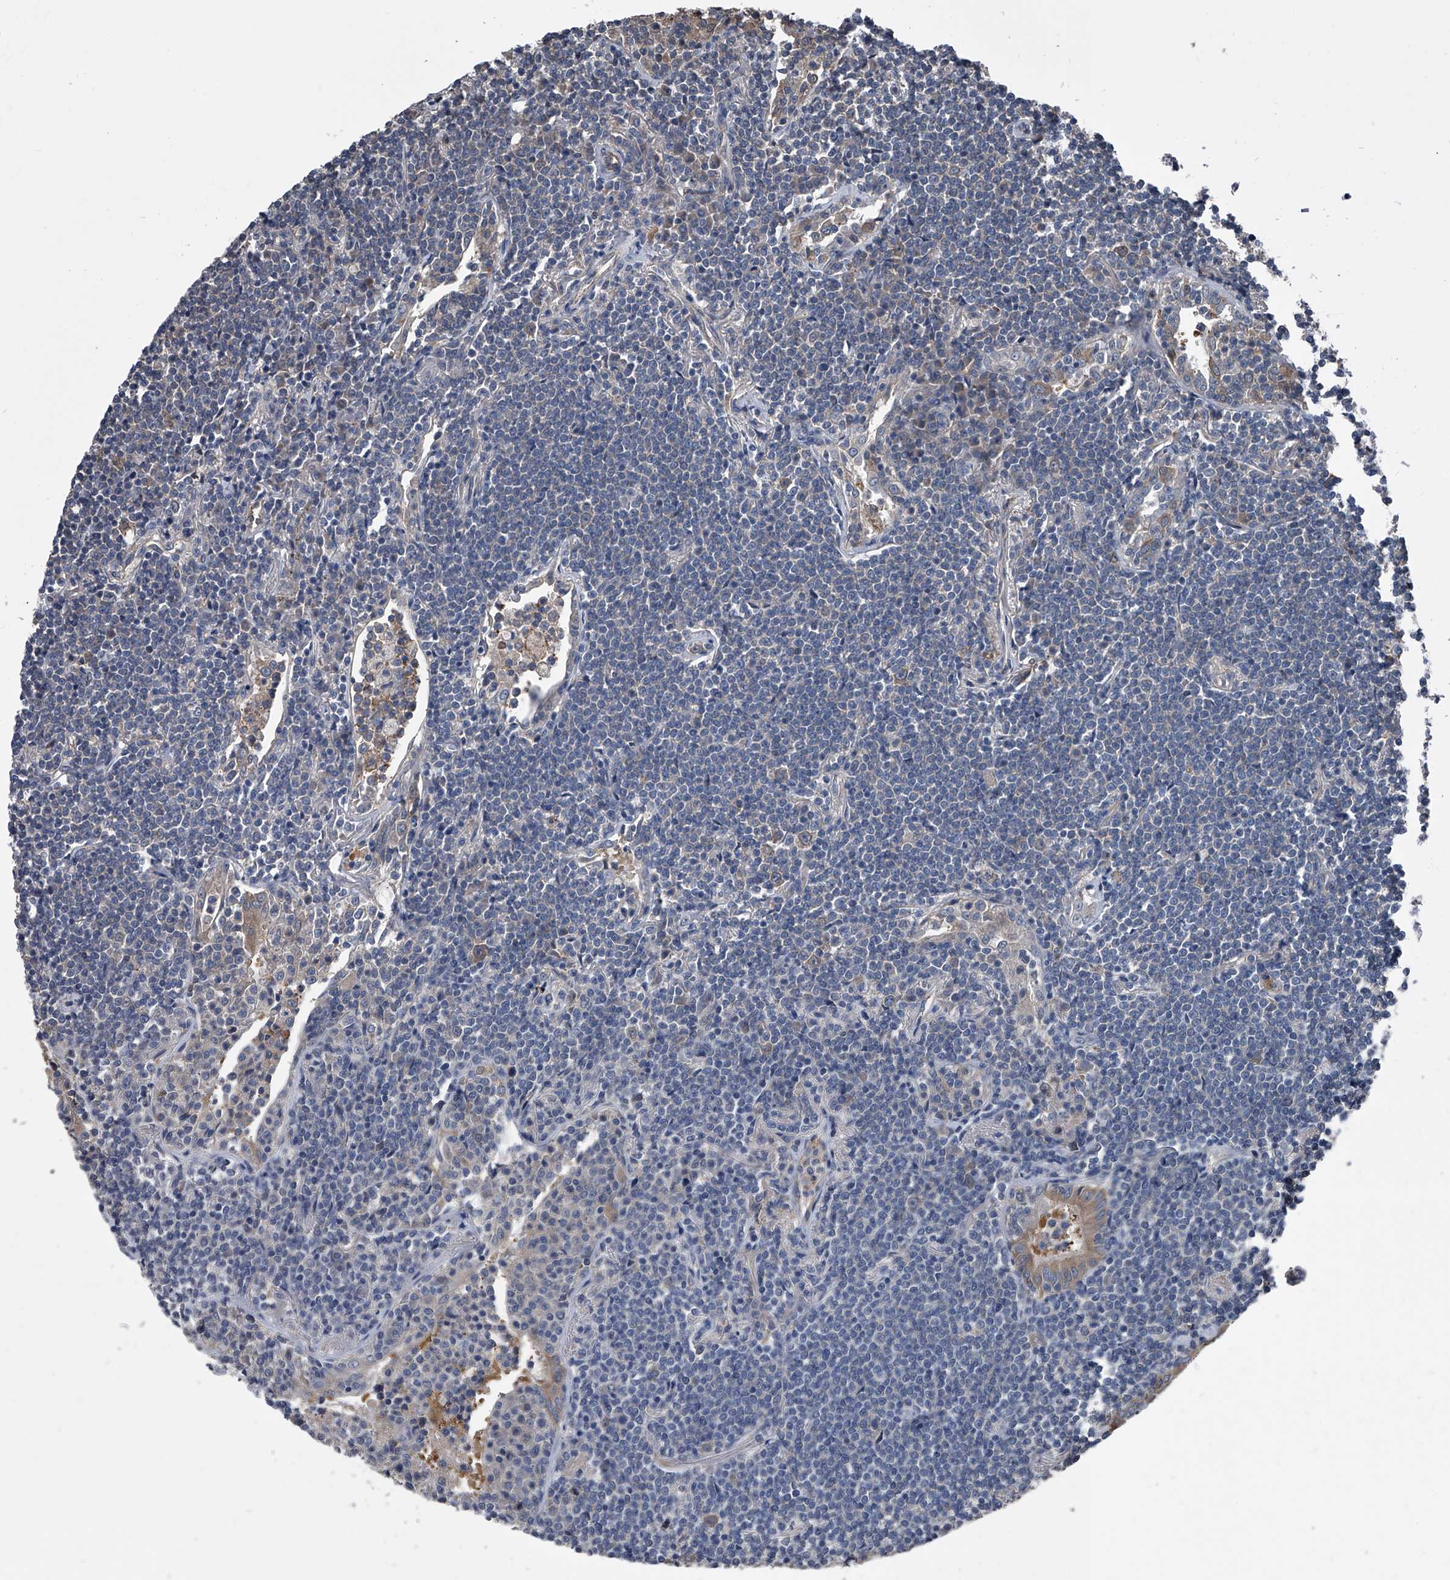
{"staining": {"intensity": "negative", "quantity": "none", "location": "none"}, "tissue": "lymphoma", "cell_type": "Tumor cells", "image_type": "cancer", "snomed": [{"axis": "morphology", "description": "Malignant lymphoma, non-Hodgkin's type, Low grade"}, {"axis": "topography", "description": "Lung"}], "caption": "An IHC photomicrograph of lymphoma is shown. There is no staining in tumor cells of lymphoma.", "gene": "KIF13A", "patient": {"sex": "female", "age": 71}}